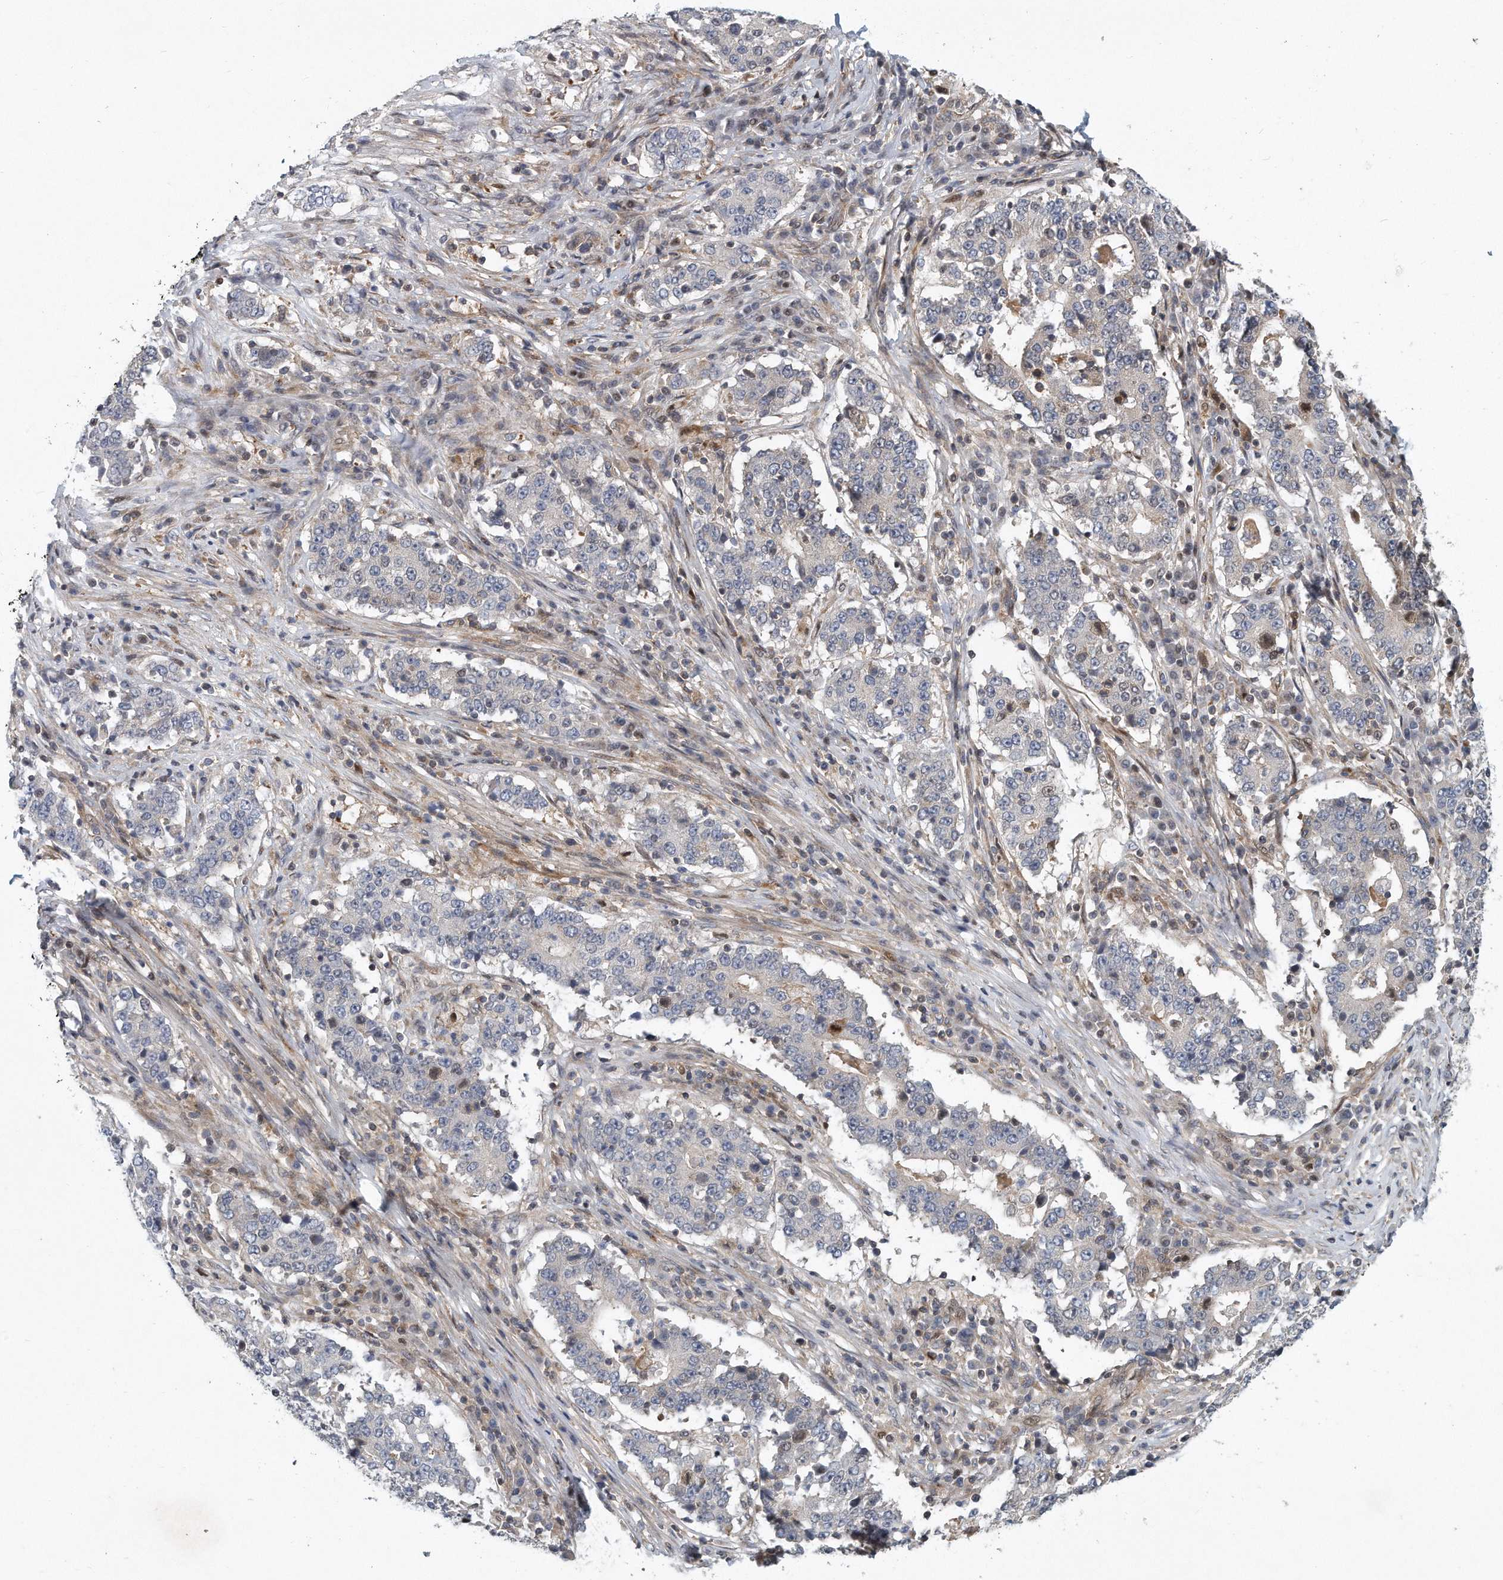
{"staining": {"intensity": "negative", "quantity": "none", "location": "none"}, "tissue": "stomach cancer", "cell_type": "Tumor cells", "image_type": "cancer", "snomed": [{"axis": "morphology", "description": "Adenocarcinoma, NOS"}, {"axis": "topography", "description": "Stomach"}], "caption": "High power microscopy photomicrograph of an IHC image of adenocarcinoma (stomach), revealing no significant staining in tumor cells.", "gene": "PCDH8", "patient": {"sex": "male", "age": 59}}